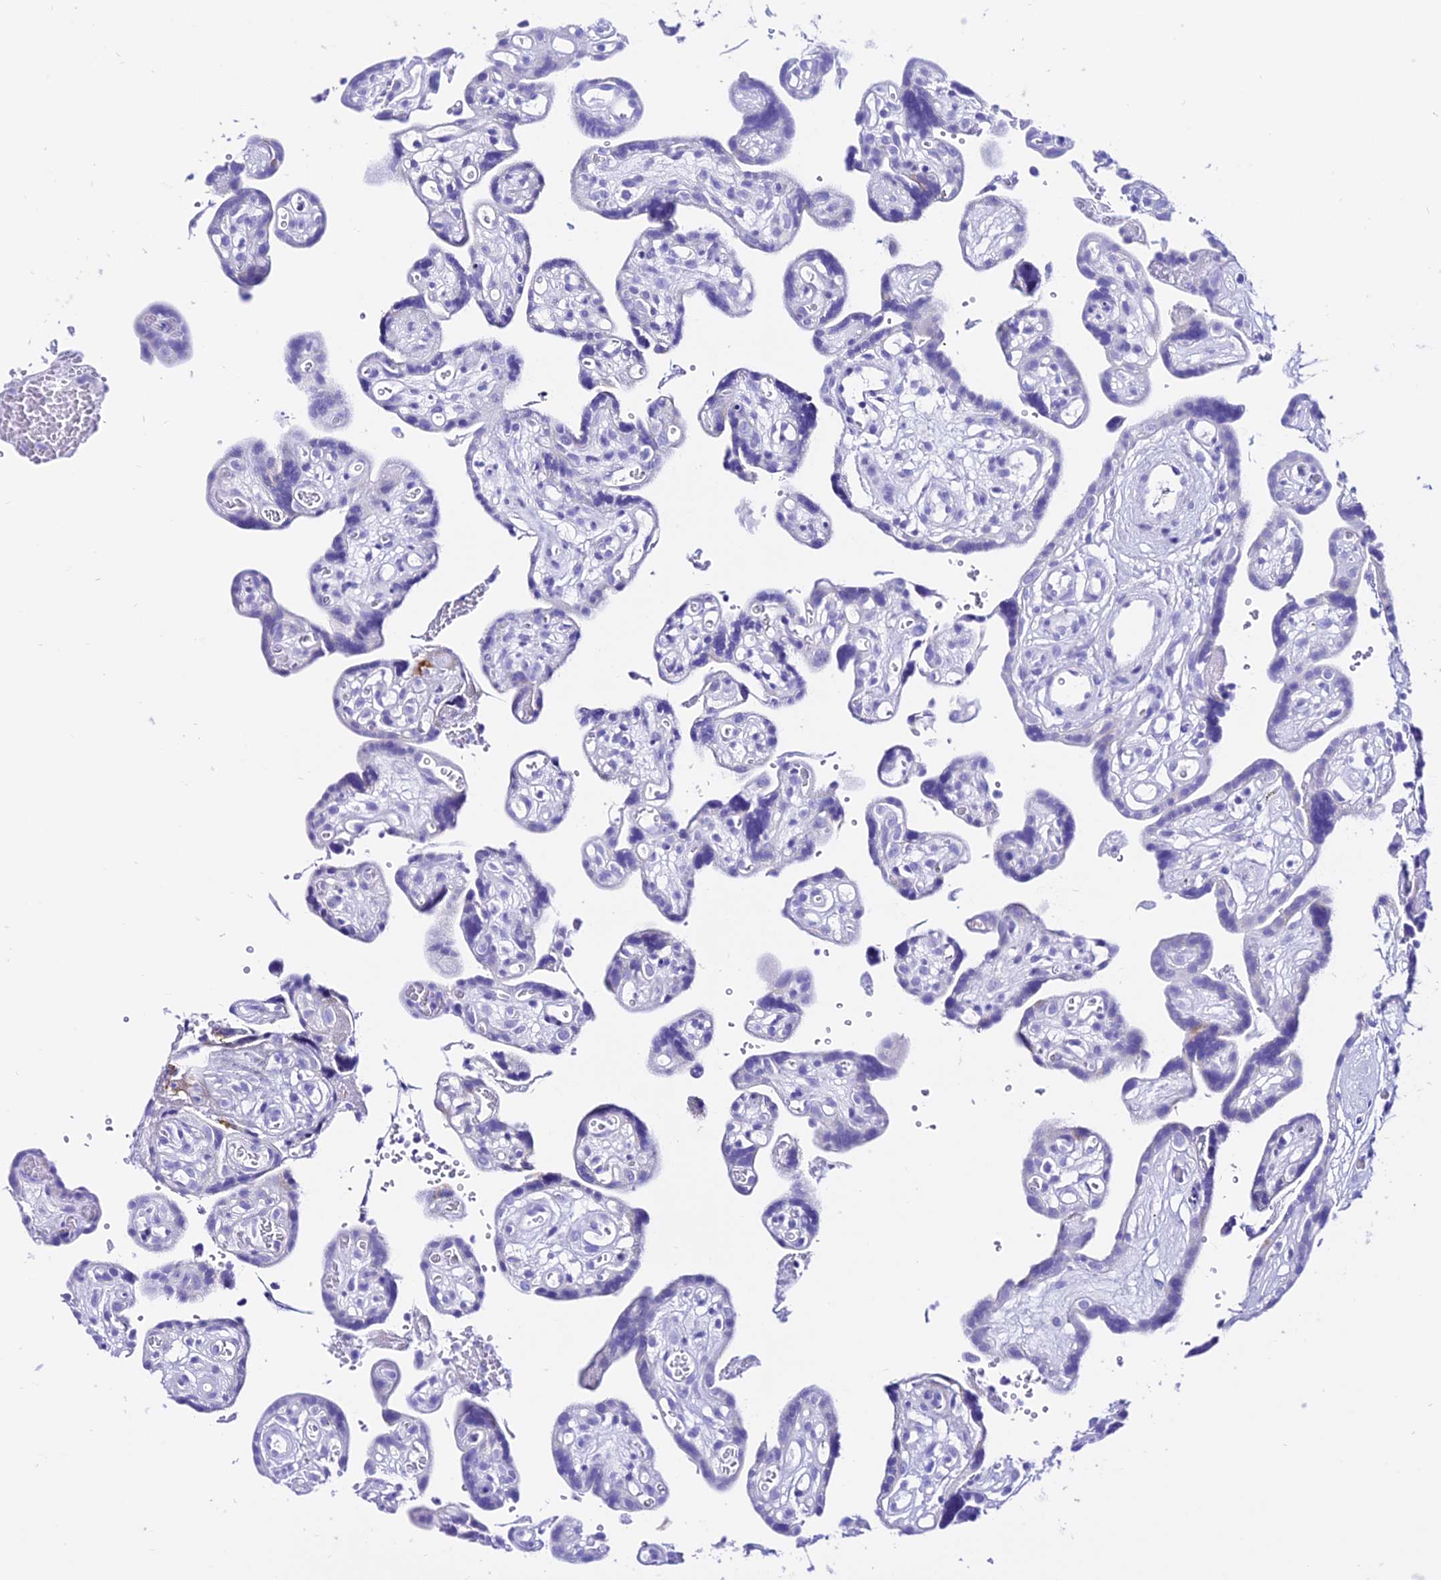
{"staining": {"intensity": "negative", "quantity": "none", "location": "none"}, "tissue": "placenta", "cell_type": "Decidual cells", "image_type": "normal", "snomed": [{"axis": "morphology", "description": "Normal tissue, NOS"}, {"axis": "topography", "description": "Placenta"}], "caption": "IHC photomicrograph of normal placenta: human placenta stained with DAB (3,3'-diaminobenzidine) shows no significant protein staining in decidual cells.", "gene": "TRMT44", "patient": {"sex": "female", "age": 30}}